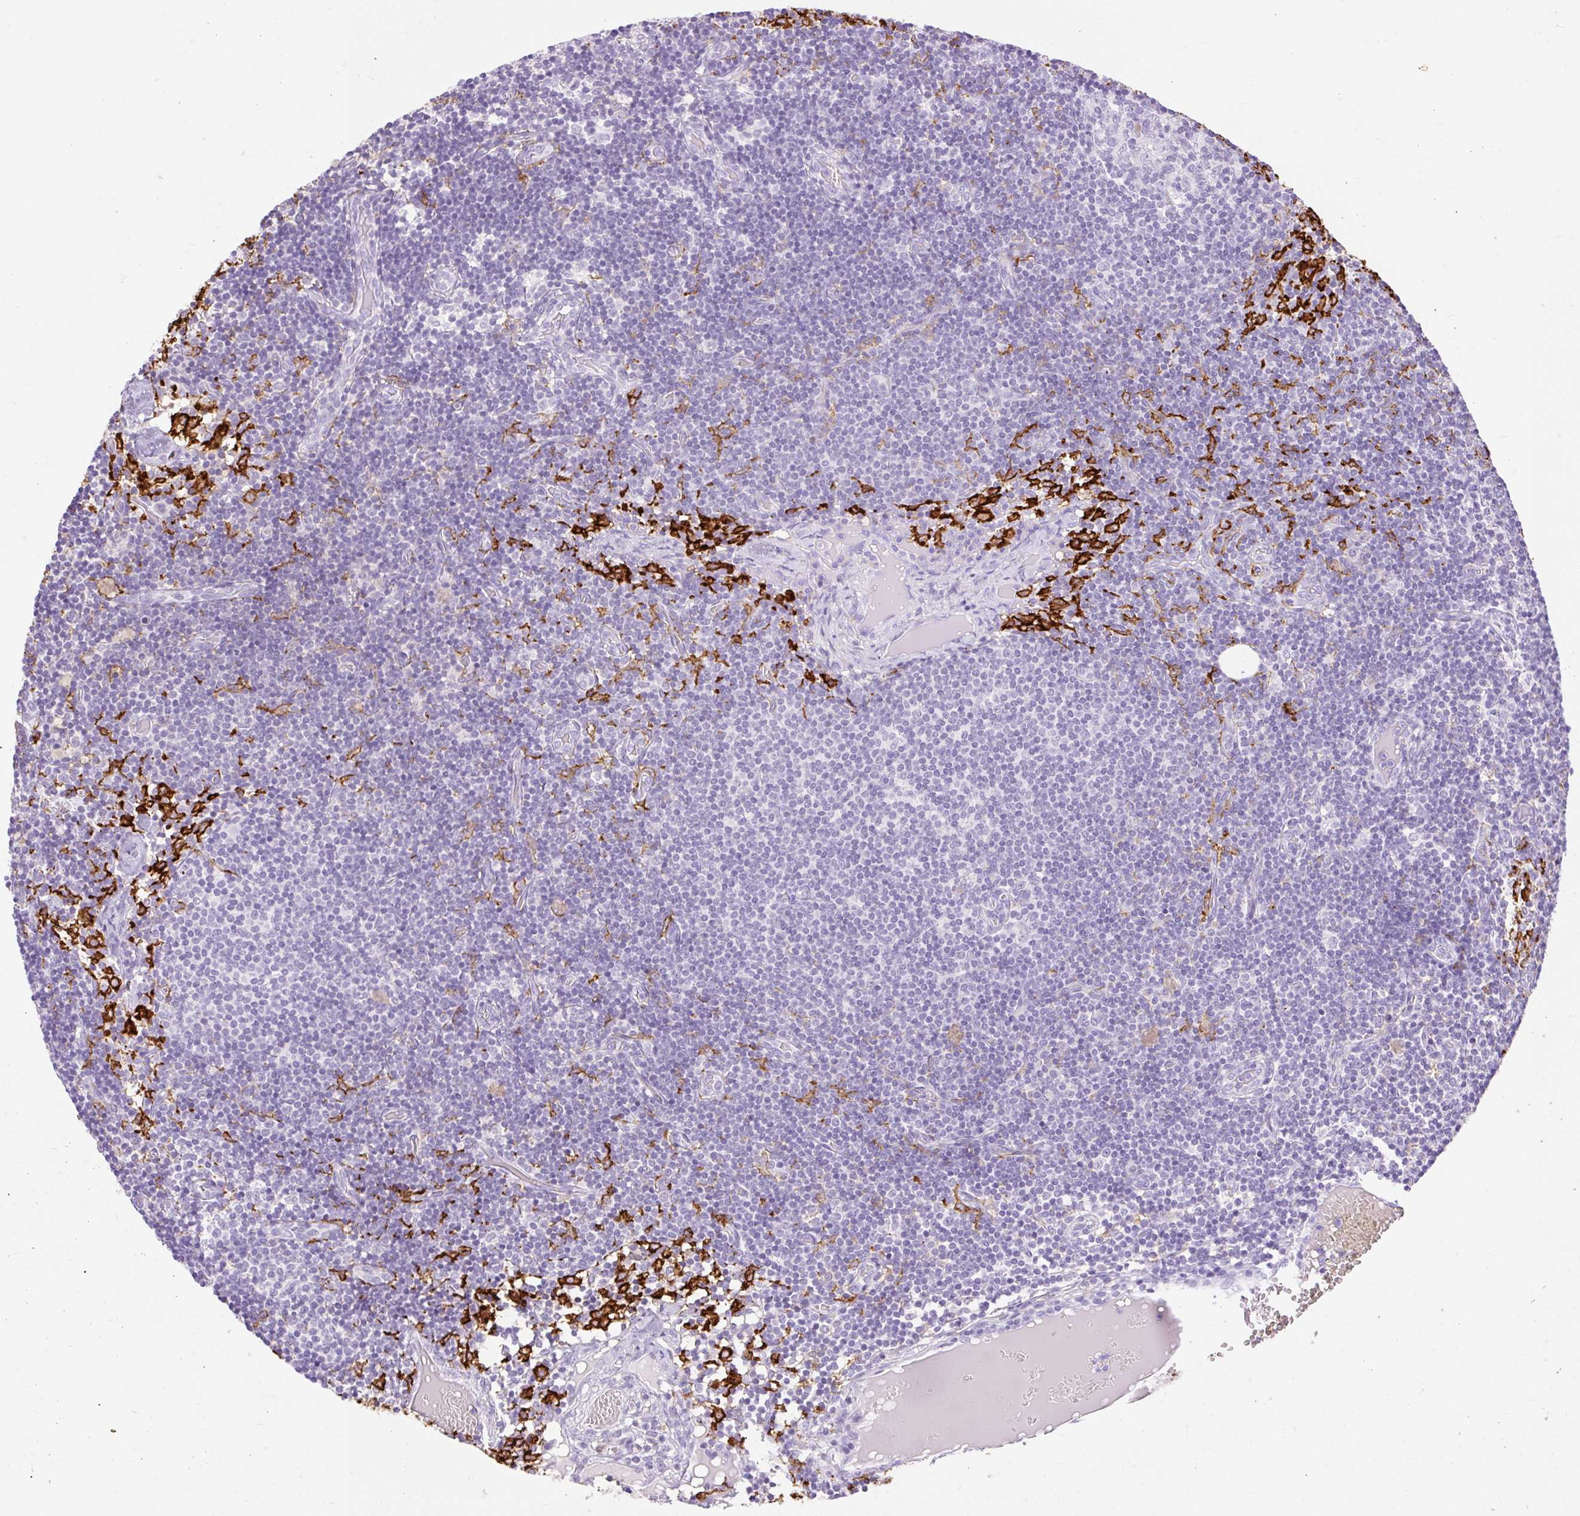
{"staining": {"intensity": "negative", "quantity": "none", "location": "none"}, "tissue": "lymph node", "cell_type": "Germinal center cells", "image_type": "normal", "snomed": [{"axis": "morphology", "description": "Normal tissue, NOS"}, {"axis": "topography", "description": "Lymph node"}], "caption": "This is a histopathology image of IHC staining of unremarkable lymph node, which shows no expression in germinal center cells.", "gene": "SIGLEC1", "patient": {"sex": "female", "age": 31}}